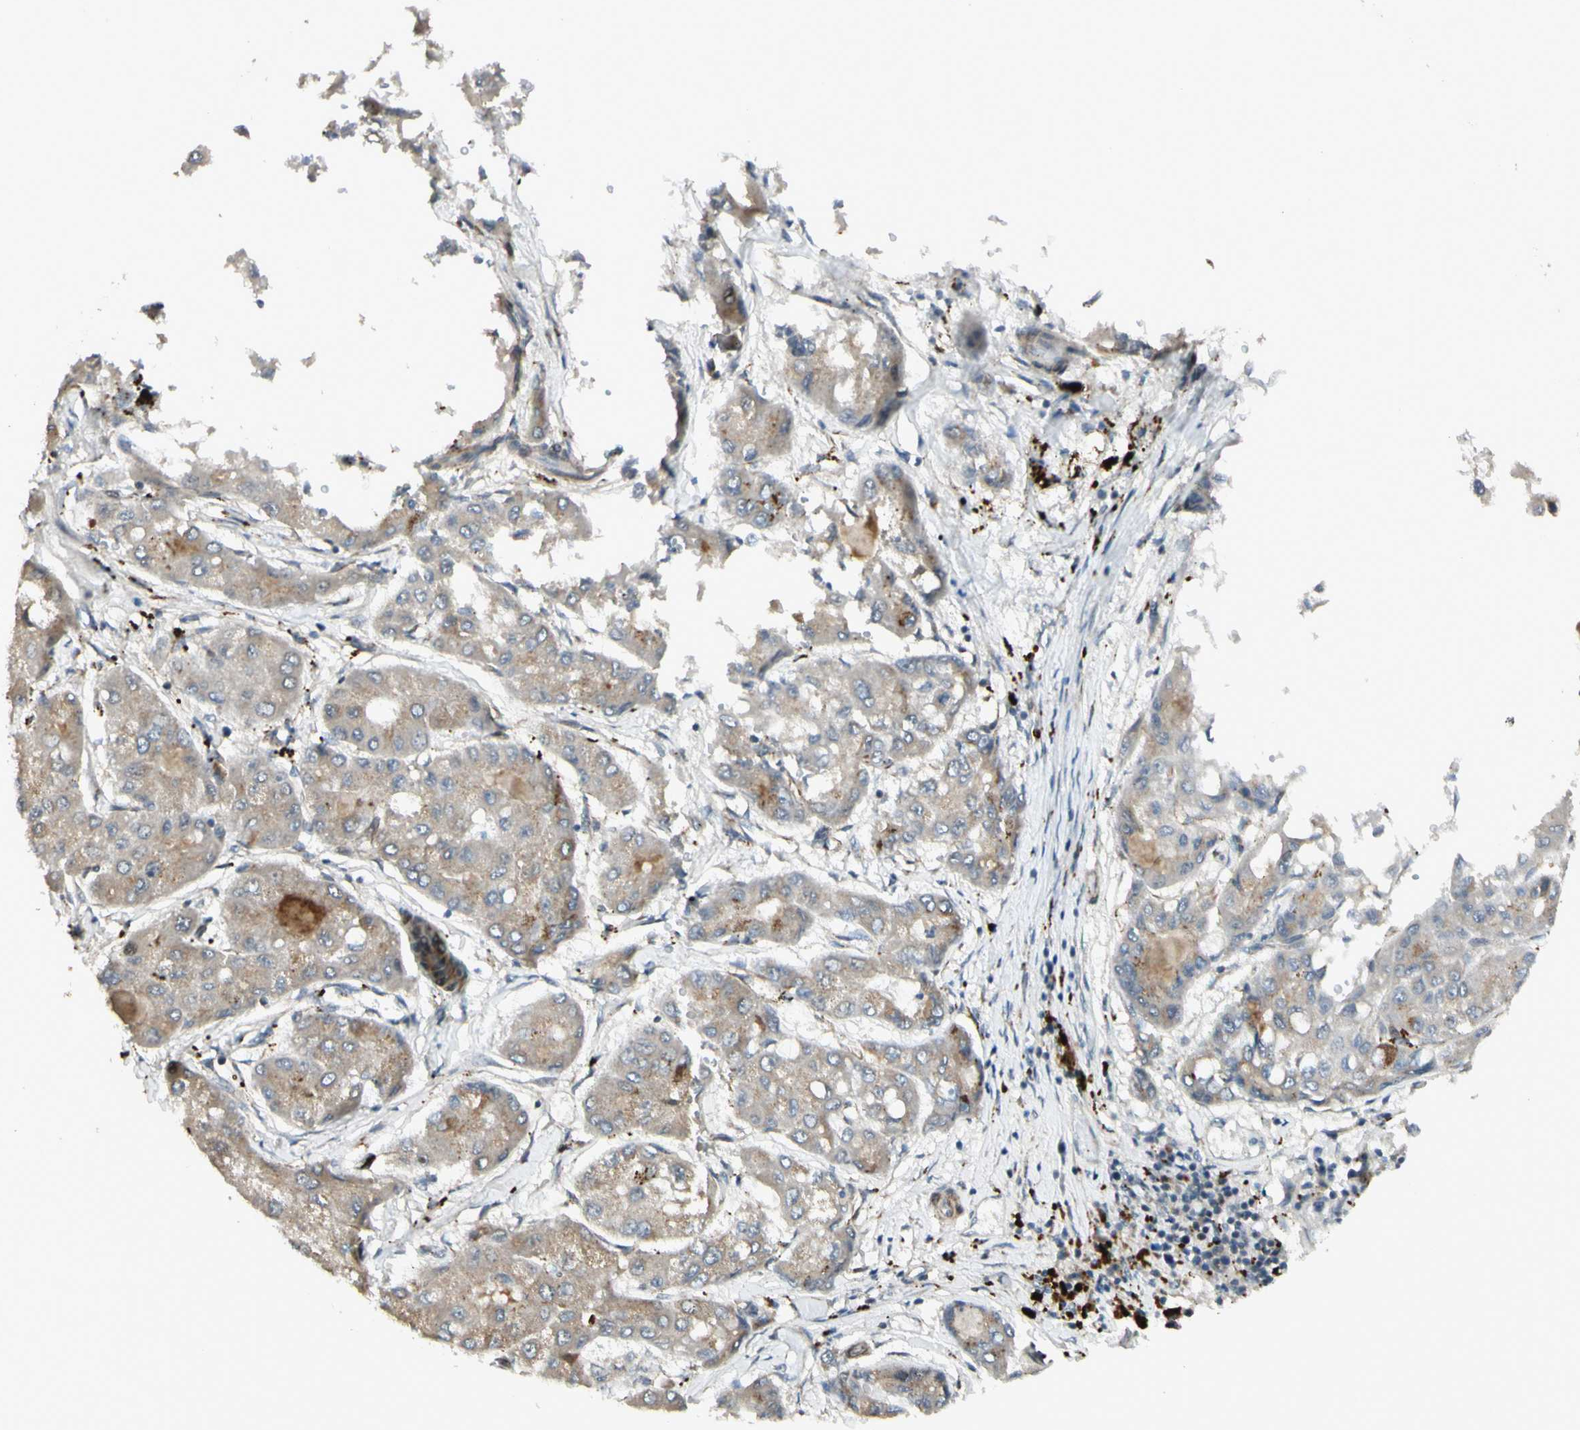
{"staining": {"intensity": "moderate", "quantity": "25%-75%", "location": "cytoplasmic/membranous"}, "tissue": "liver cancer", "cell_type": "Tumor cells", "image_type": "cancer", "snomed": [{"axis": "morphology", "description": "Carcinoma, Hepatocellular, NOS"}, {"axis": "topography", "description": "Liver"}], "caption": "Protein staining of liver cancer tissue shows moderate cytoplasmic/membranous staining in about 25%-75% of tumor cells.", "gene": "NDFIP1", "patient": {"sex": "male", "age": 80}}